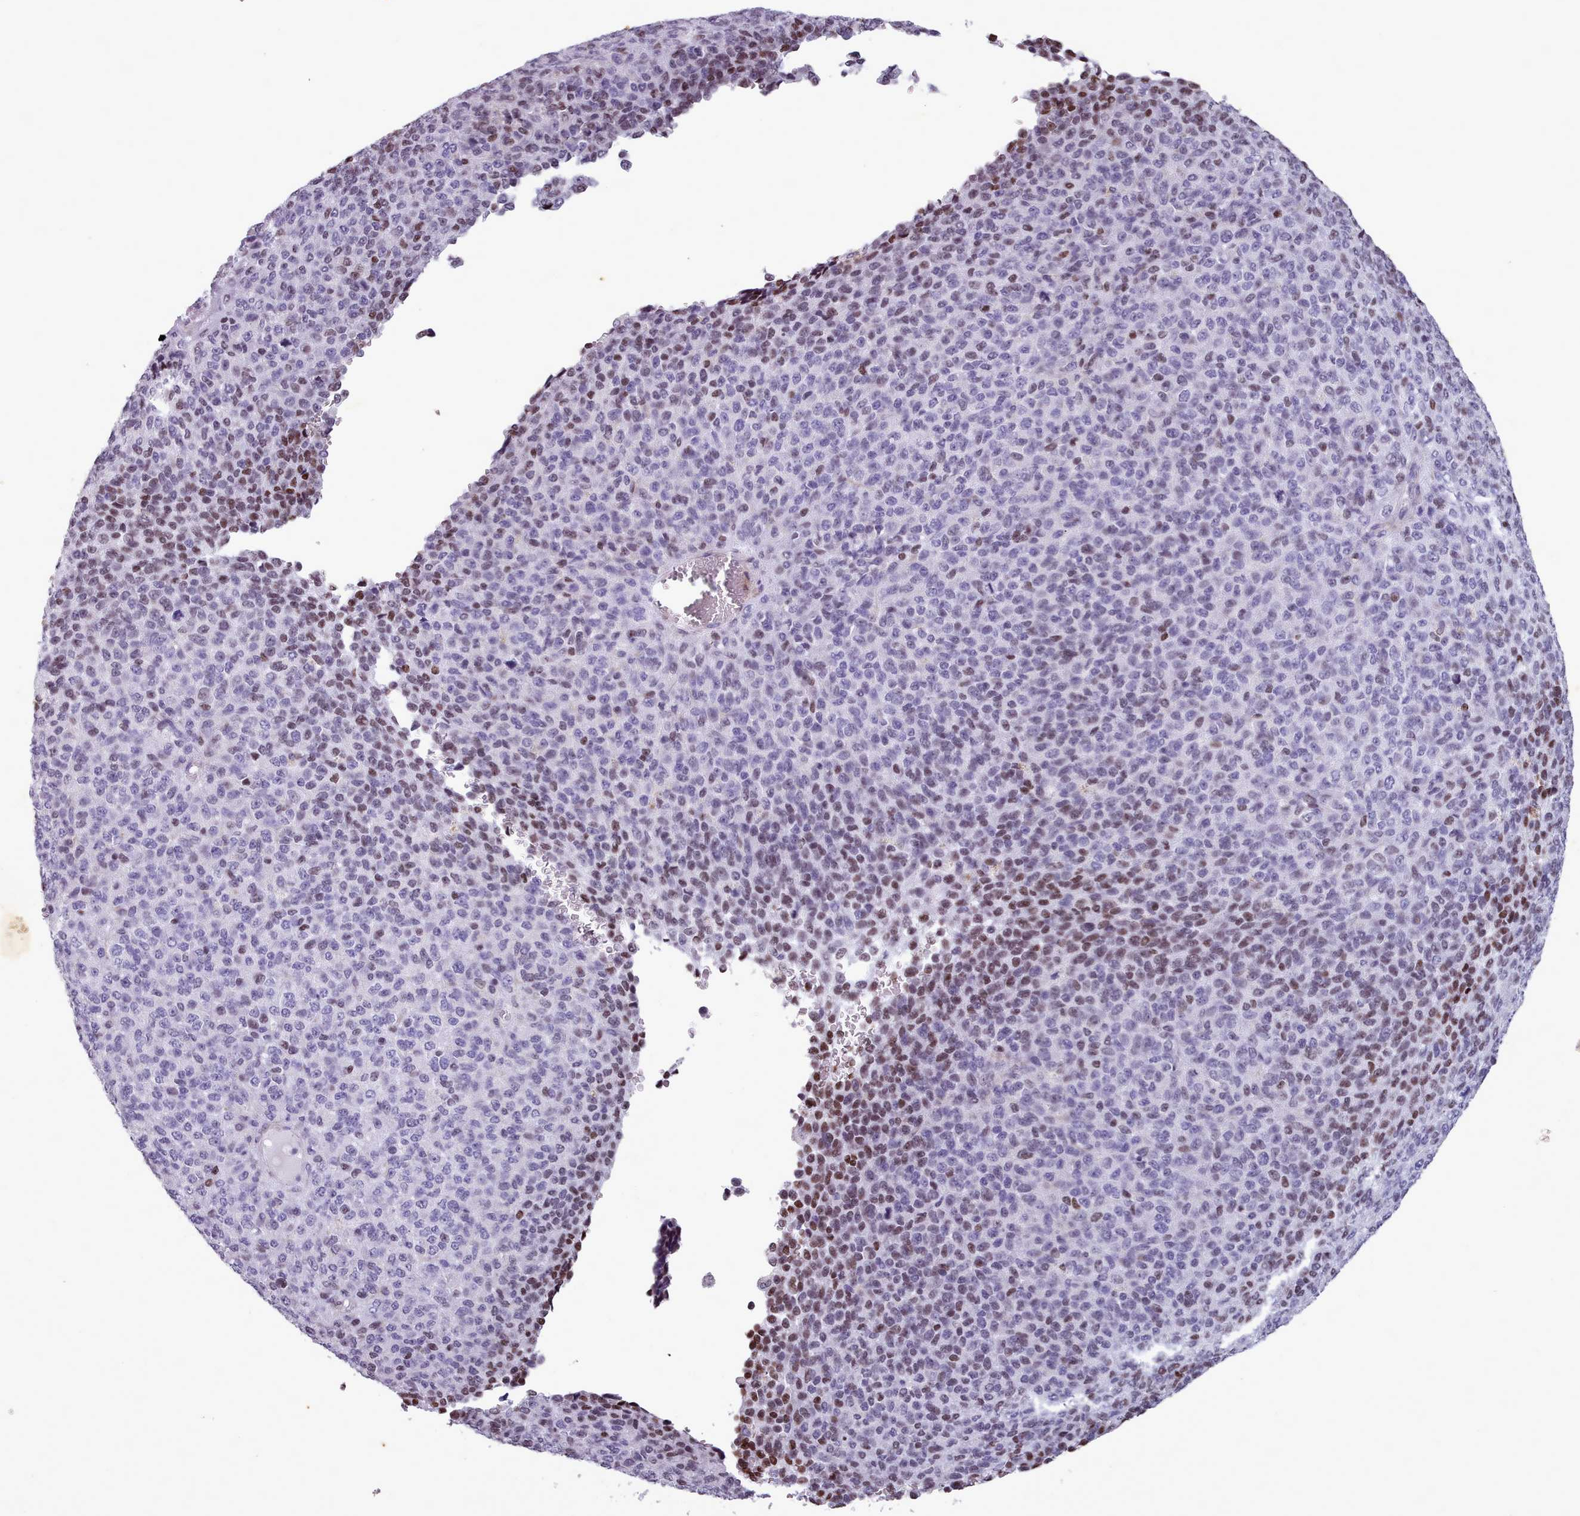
{"staining": {"intensity": "moderate", "quantity": "<25%", "location": "nuclear"}, "tissue": "melanoma", "cell_type": "Tumor cells", "image_type": "cancer", "snomed": [{"axis": "morphology", "description": "Malignant melanoma, Metastatic site"}, {"axis": "topography", "description": "Brain"}], "caption": "Protein staining exhibits moderate nuclear staining in about <25% of tumor cells in melanoma.", "gene": "KCNT2", "patient": {"sex": "female", "age": 56}}